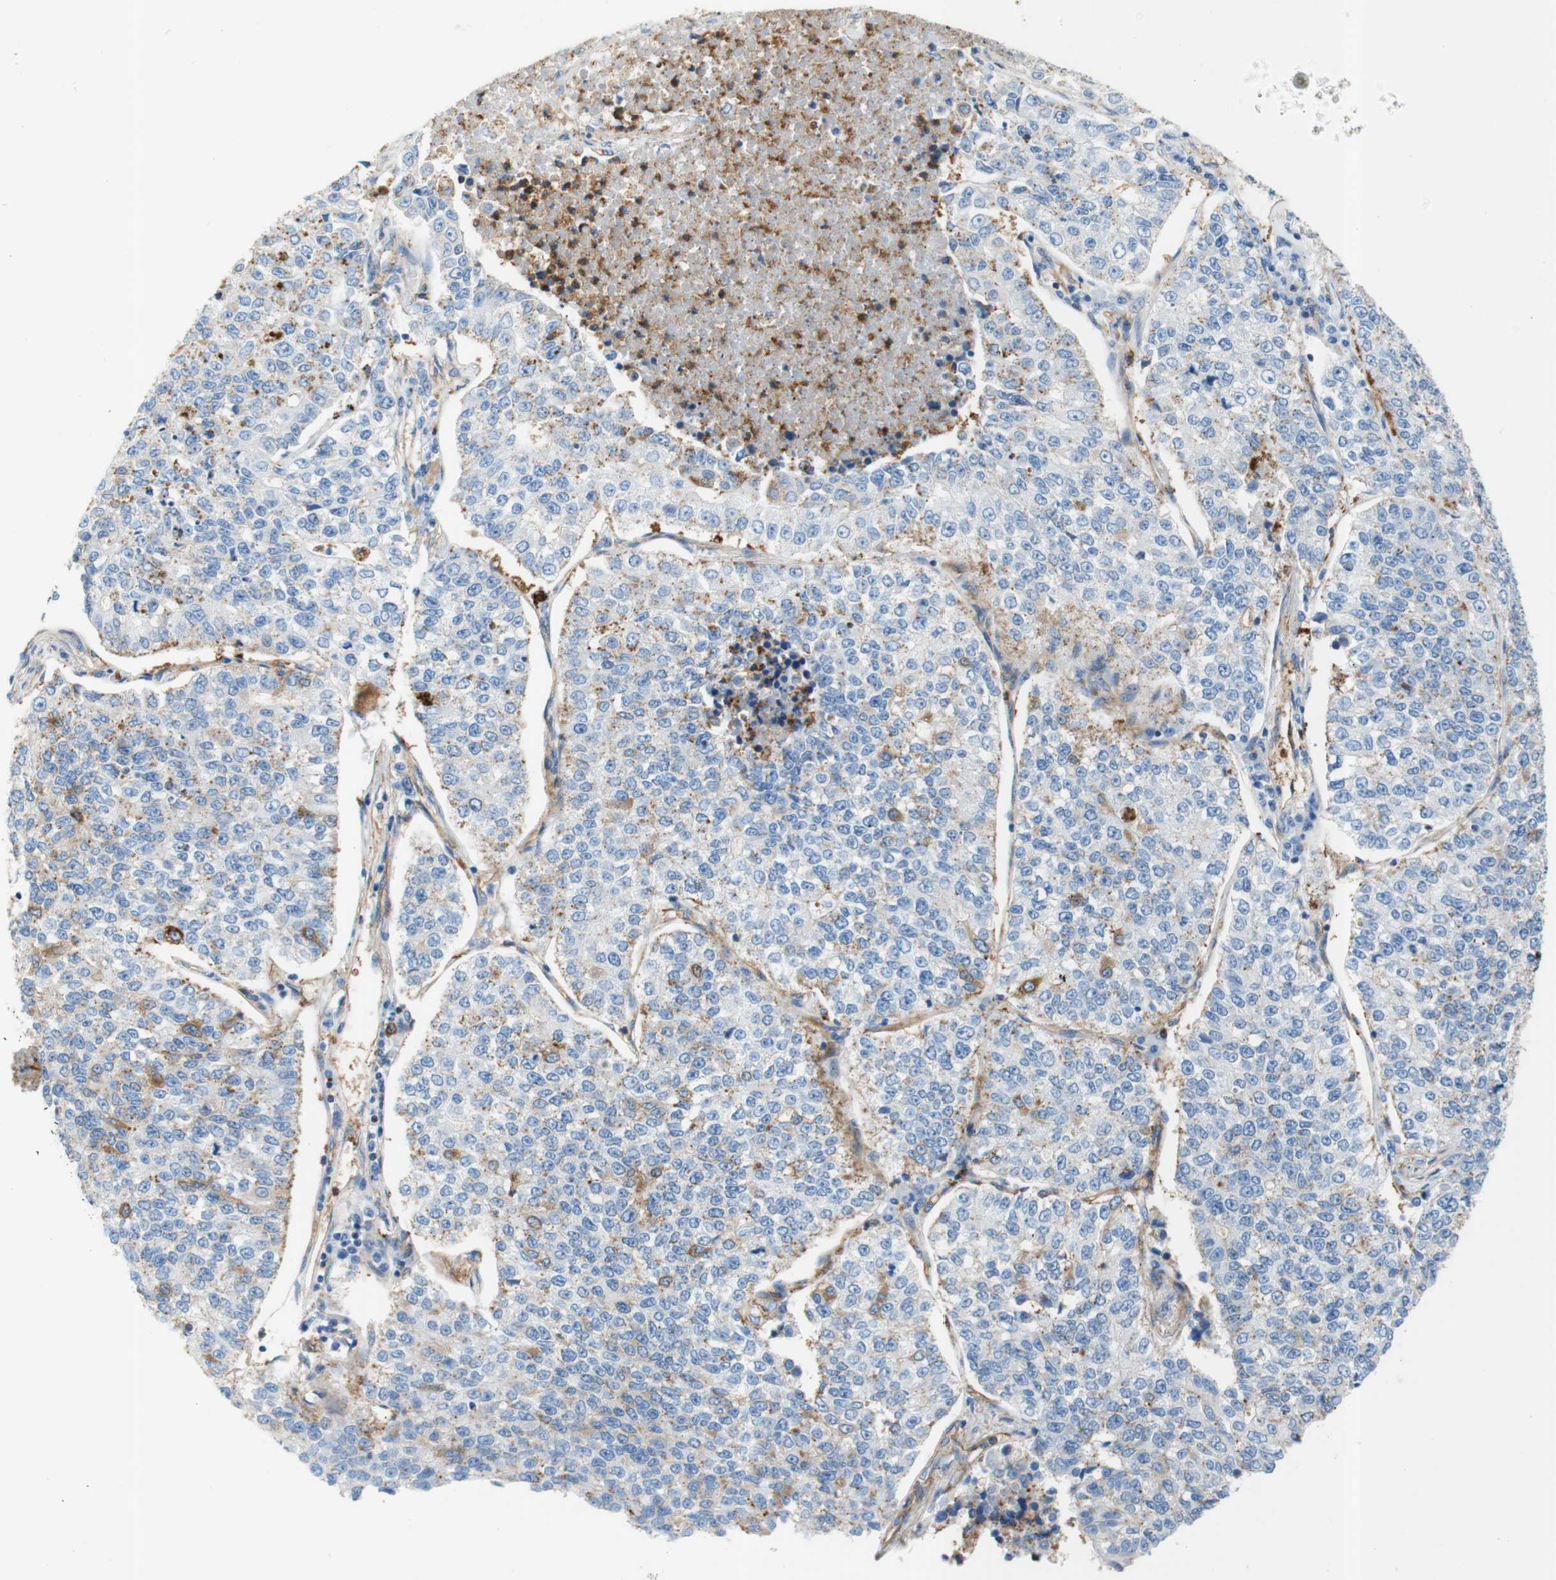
{"staining": {"intensity": "weak", "quantity": "<25%", "location": "cytoplasmic/membranous"}, "tissue": "lung cancer", "cell_type": "Tumor cells", "image_type": "cancer", "snomed": [{"axis": "morphology", "description": "Adenocarcinoma, NOS"}, {"axis": "topography", "description": "Lung"}], "caption": "IHC of human lung cancer (adenocarcinoma) exhibits no staining in tumor cells. The staining was performed using DAB to visualize the protein expression in brown, while the nuclei were stained in blue with hematoxylin (Magnification: 20x).", "gene": "STOM", "patient": {"sex": "male", "age": 49}}